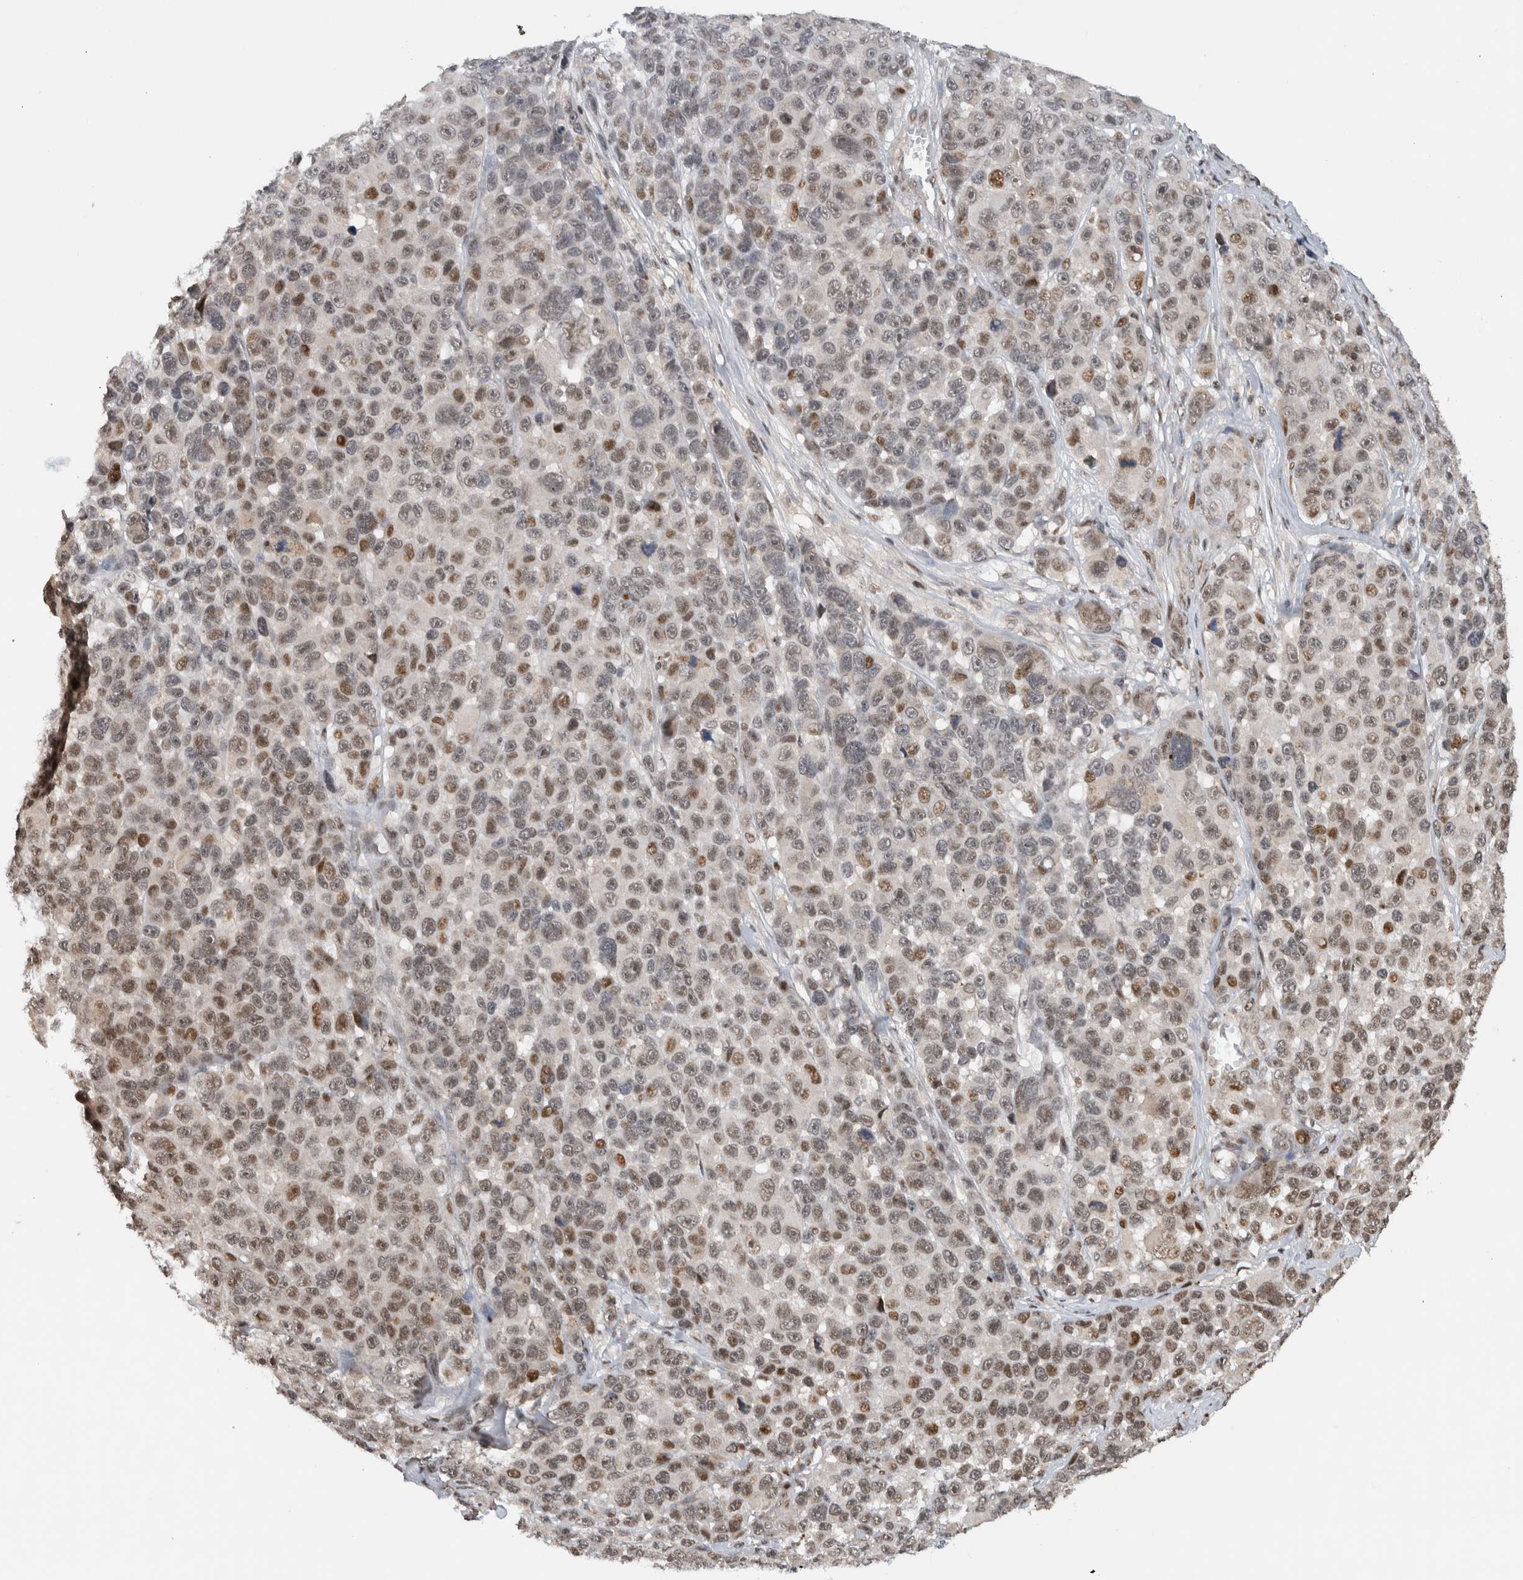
{"staining": {"intensity": "weak", "quantity": ">75%", "location": "nuclear"}, "tissue": "melanoma", "cell_type": "Tumor cells", "image_type": "cancer", "snomed": [{"axis": "morphology", "description": "Malignant melanoma, NOS"}, {"axis": "topography", "description": "Skin"}], "caption": "A high-resolution histopathology image shows IHC staining of melanoma, which demonstrates weak nuclear staining in approximately >75% of tumor cells.", "gene": "ZNF521", "patient": {"sex": "male", "age": 53}}